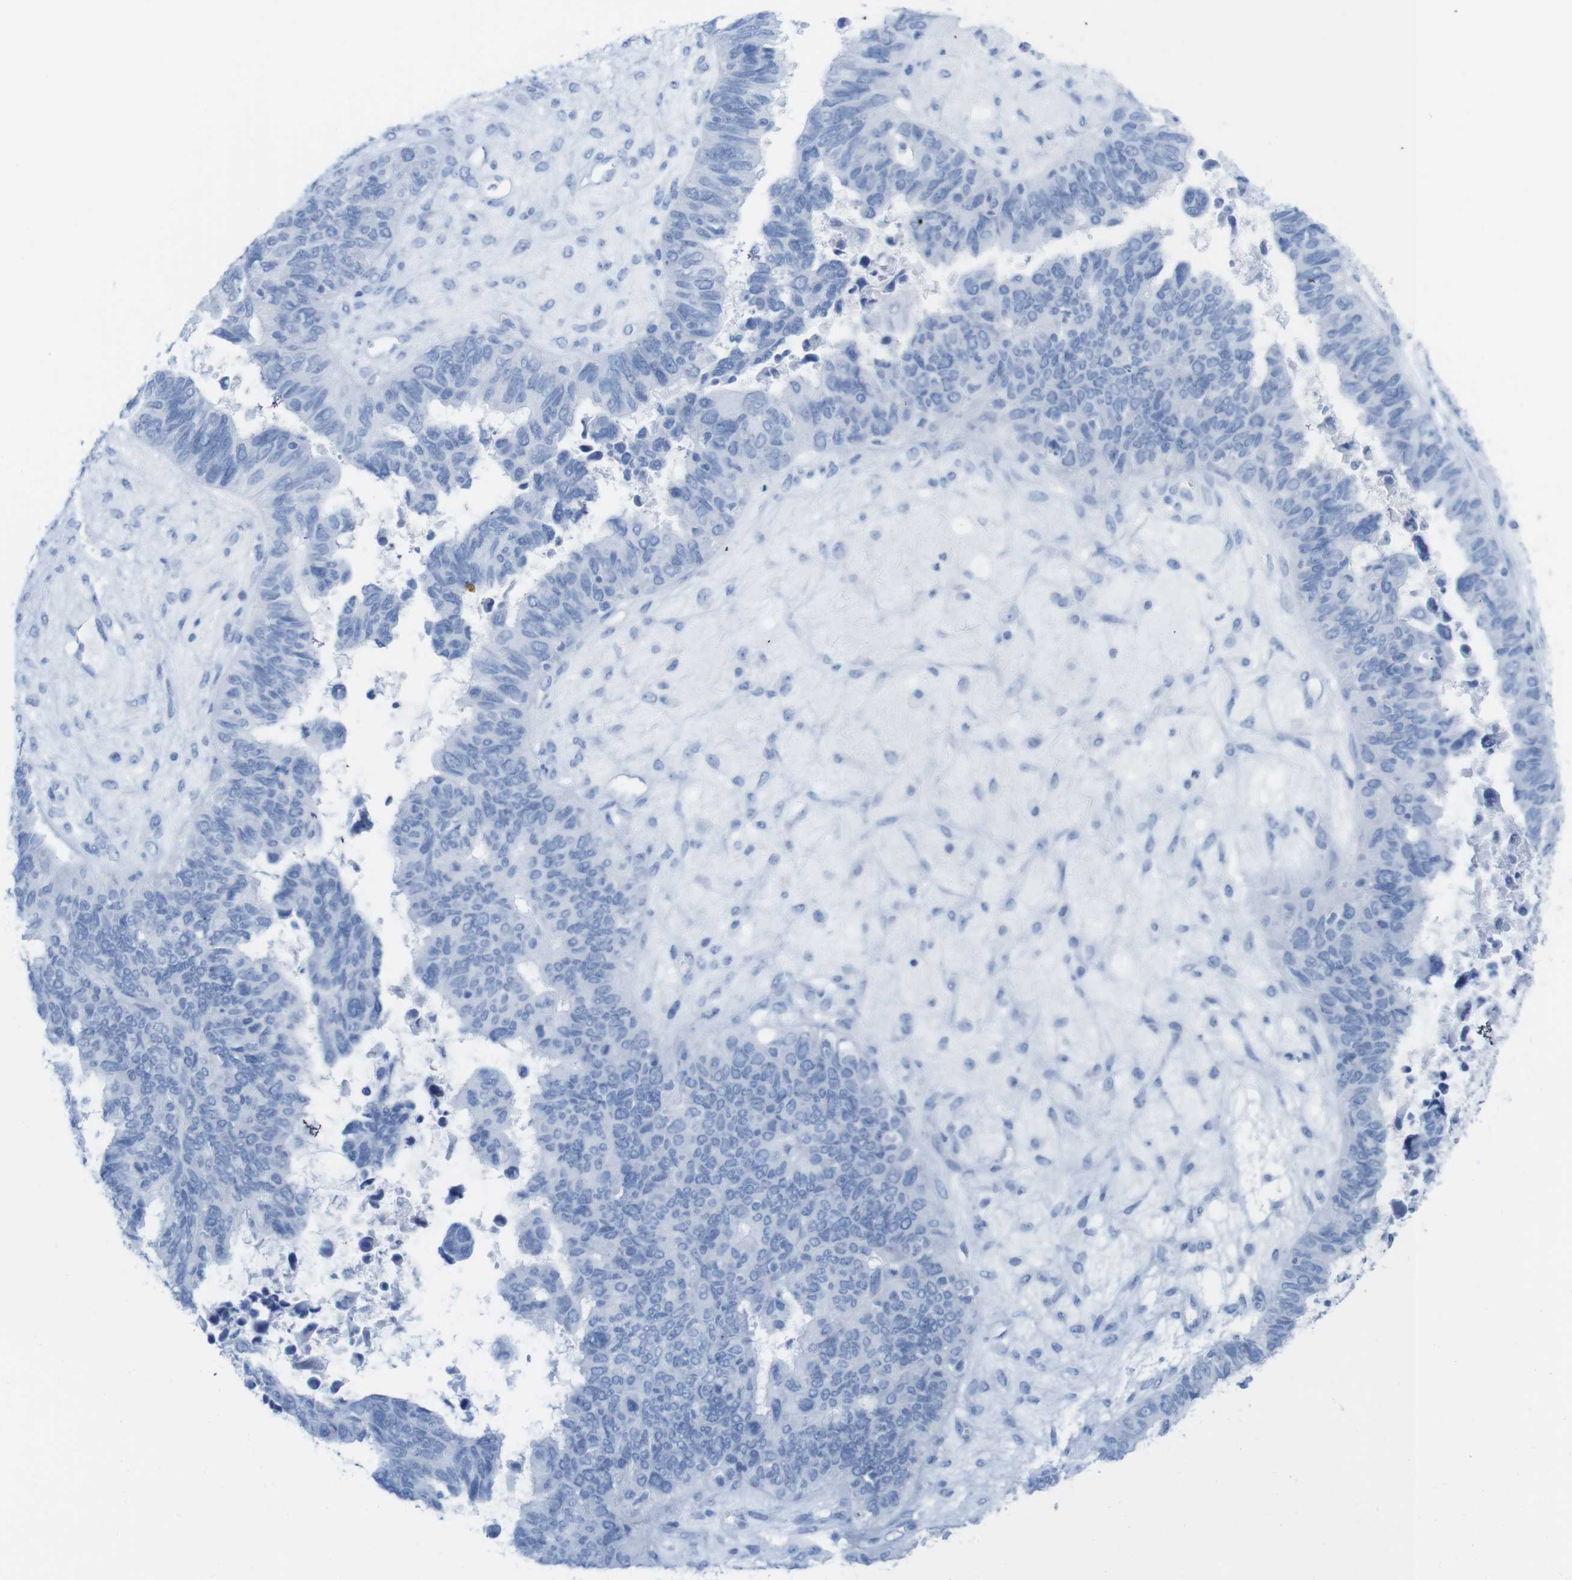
{"staining": {"intensity": "negative", "quantity": "none", "location": "none"}, "tissue": "ovarian cancer", "cell_type": "Tumor cells", "image_type": "cancer", "snomed": [{"axis": "morphology", "description": "Cystadenocarcinoma, serous, NOS"}, {"axis": "topography", "description": "Ovary"}], "caption": "IHC image of neoplastic tissue: ovarian cancer stained with DAB demonstrates no significant protein positivity in tumor cells.", "gene": "MYH7", "patient": {"sex": "female", "age": 79}}